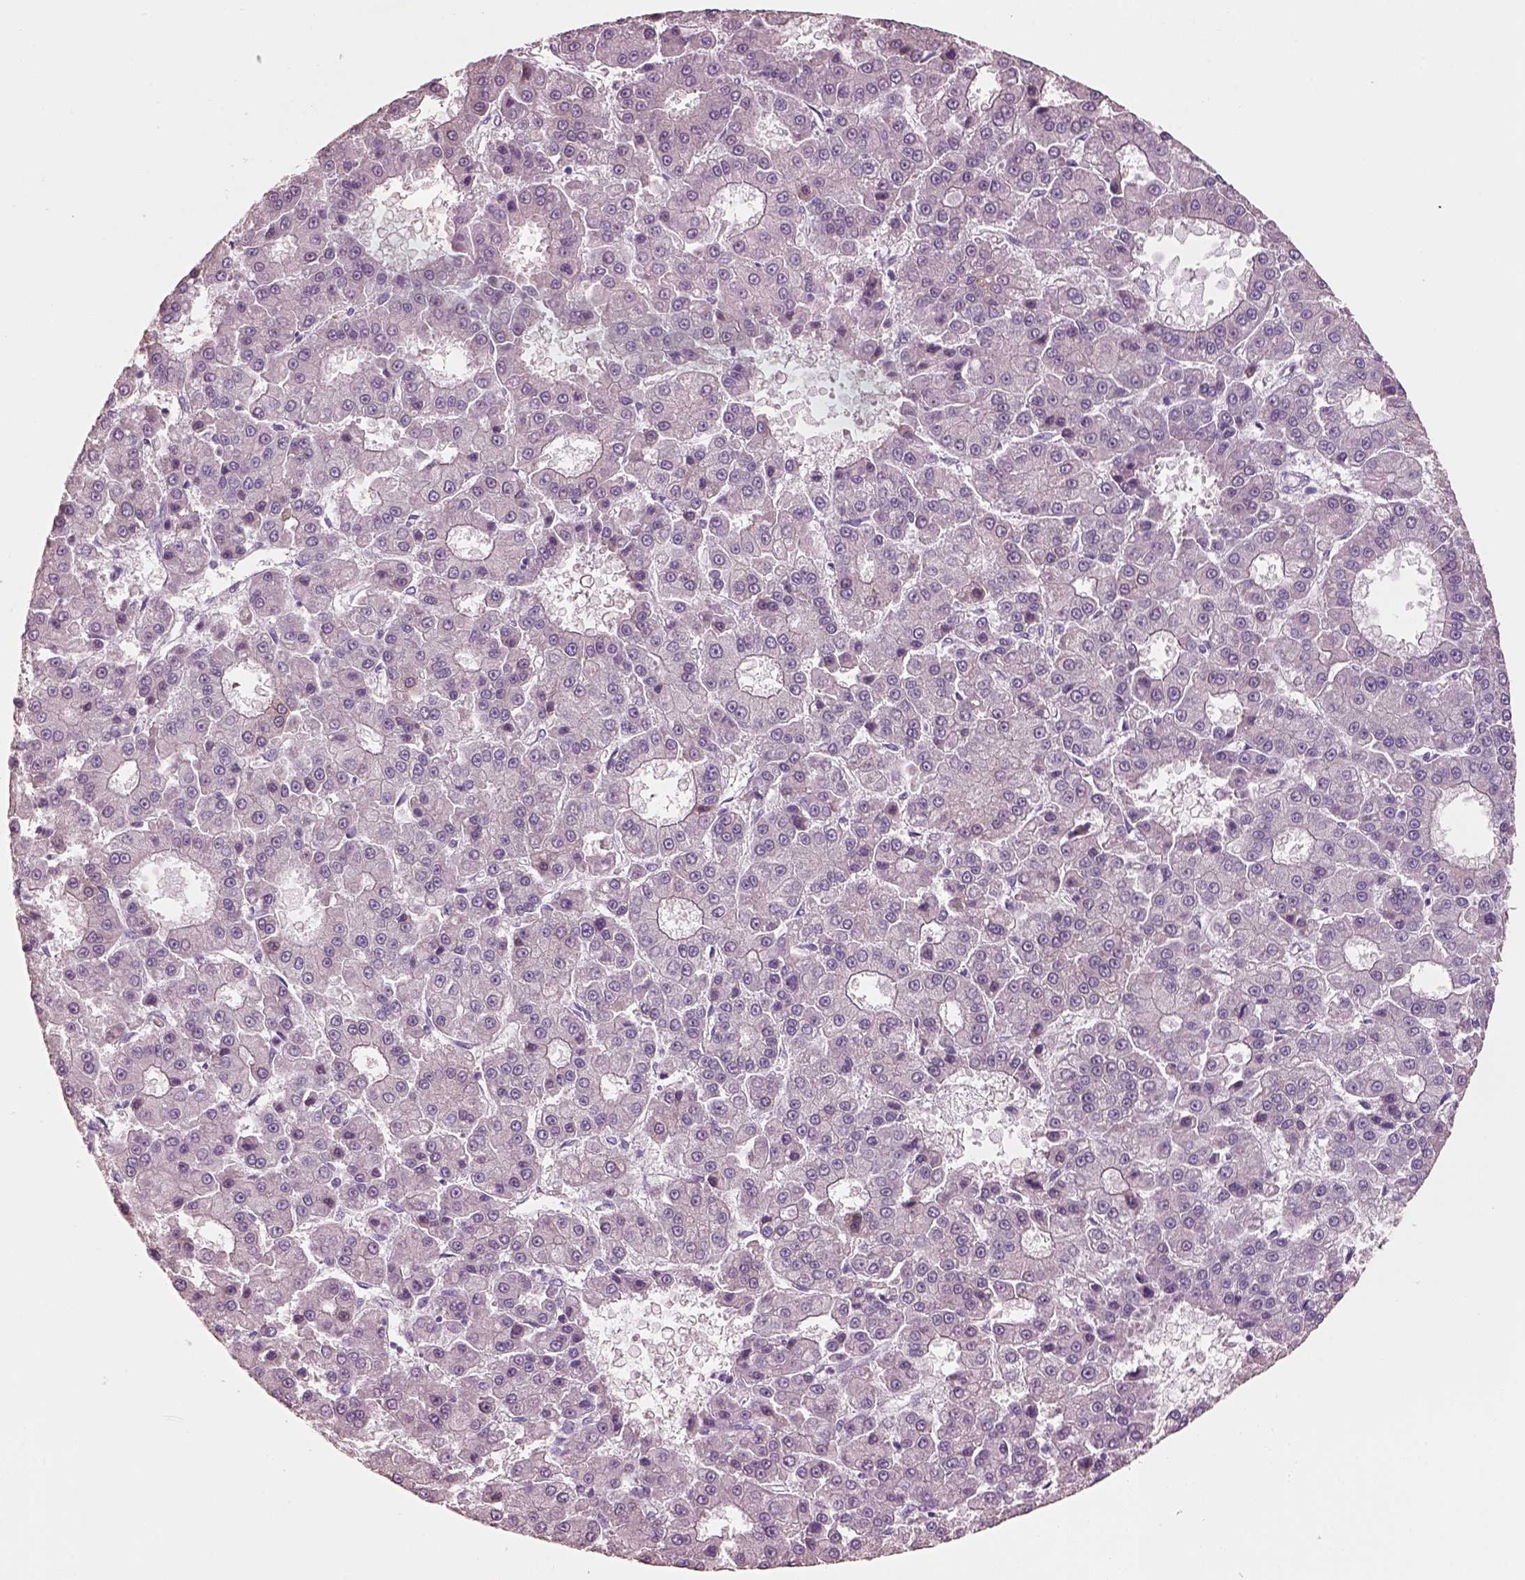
{"staining": {"intensity": "negative", "quantity": "none", "location": "none"}, "tissue": "liver cancer", "cell_type": "Tumor cells", "image_type": "cancer", "snomed": [{"axis": "morphology", "description": "Carcinoma, Hepatocellular, NOS"}, {"axis": "topography", "description": "Liver"}], "caption": "A high-resolution image shows immunohistochemistry (IHC) staining of liver cancer (hepatocellular carcinoma), which demonstrates no significant staining in tumor cells. Brightfield microscopy of immunohistochemistry (IHC) stained with DAB (3,3'-diaminobenzidine) (brown) and hematoxylin (blue), captured at high magnification.", "gene": "PNOC", "patient": {"sex": "male", "age": 70}}